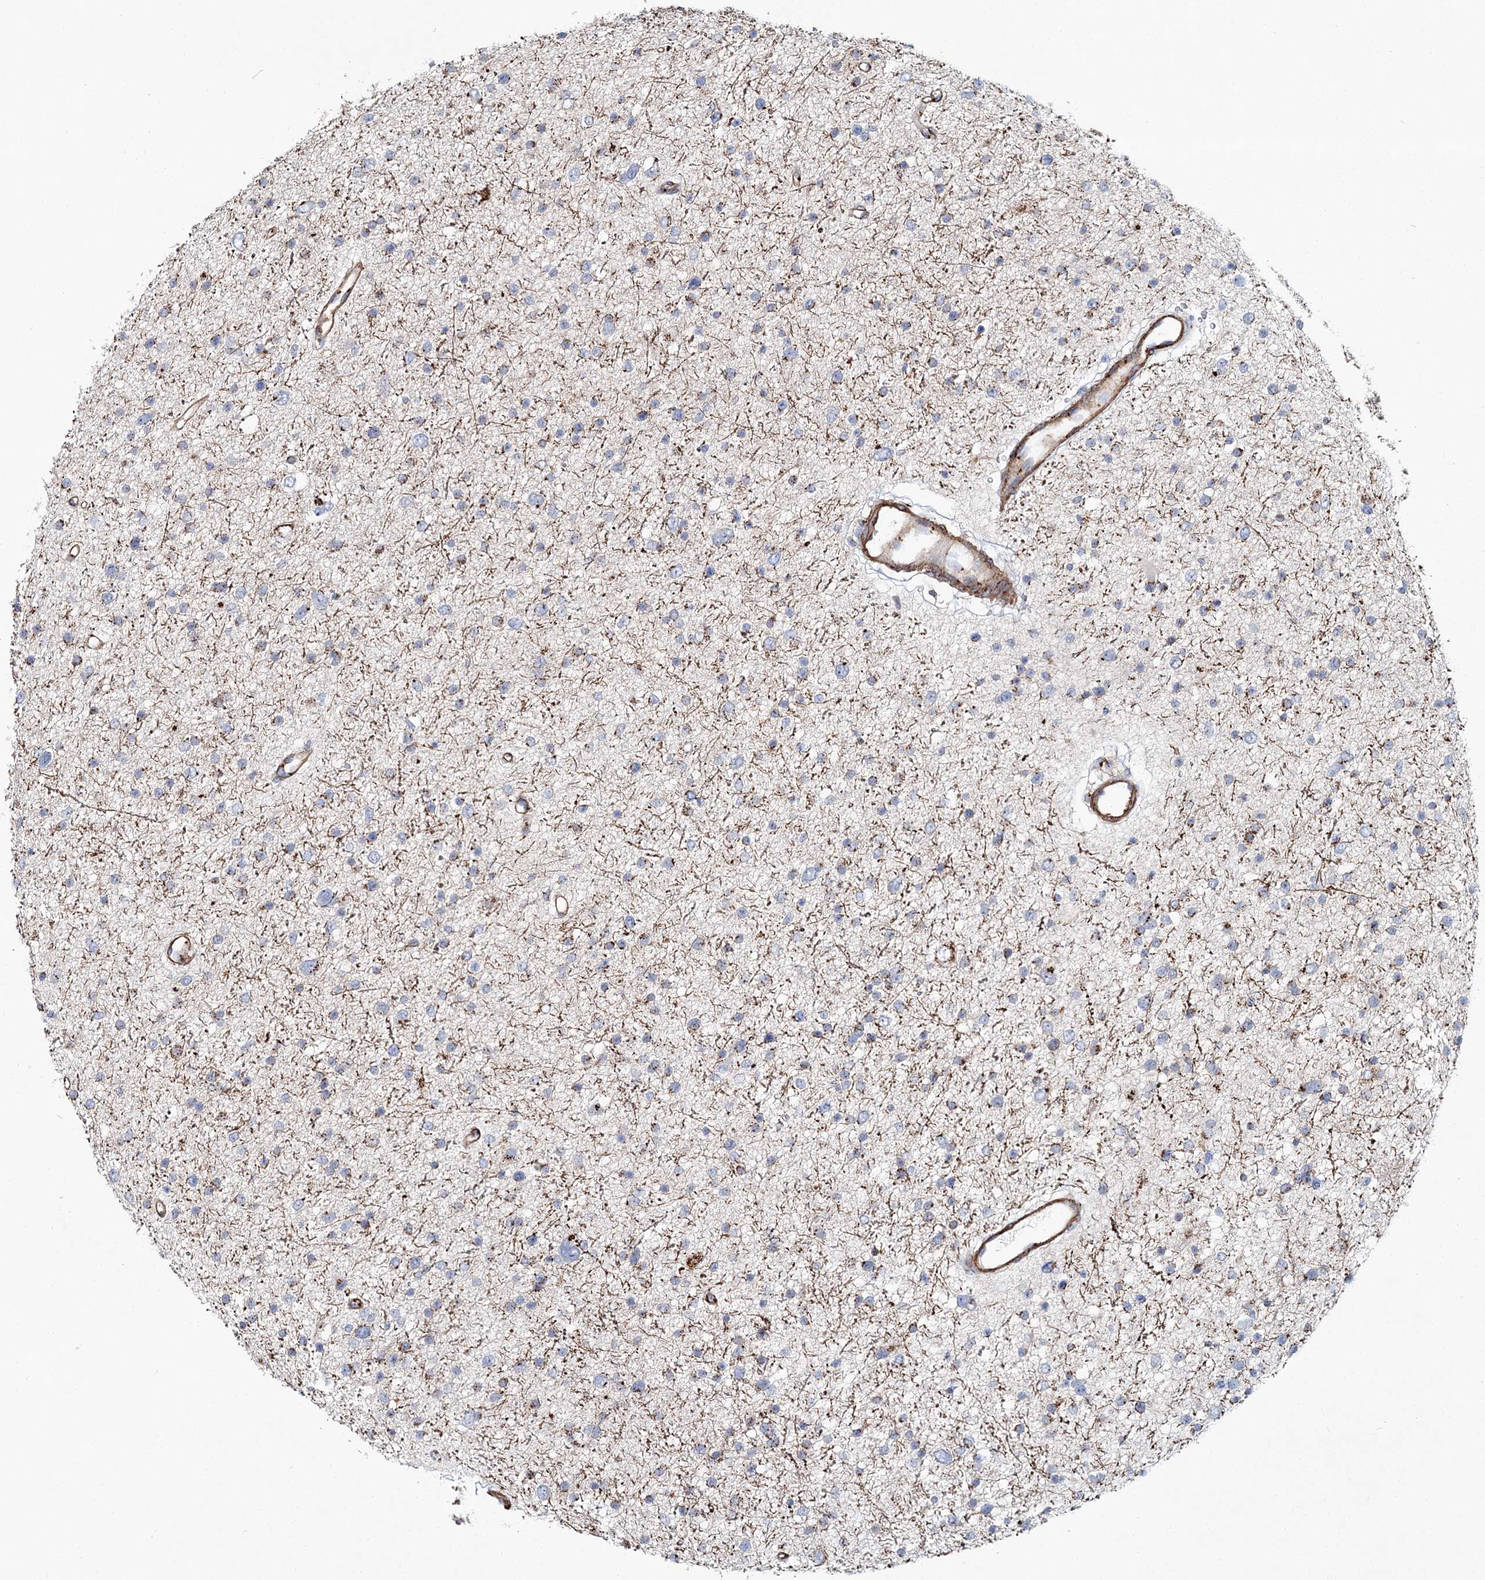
{"staining": {"intensity": "moderate", "quantity": "<25%", "location": "cytoplasmic/membranous"}, "tissue": "glioma", "cell_type": "Tumor cells", "image_type": "cancer", "snomed": [{"axis": "morphology", "description": "Glioma, malignant, Low grade"}, {"axis": "topography", "description": "Brain"}], "caption": "This is a micrograph of IHC staining of malignant low-grade glioma, which shows moderate positivity in the cytoplasmic/membranous of tumor cells.", "gene": "MAN1A2", "patient": {"sex": "female", "age": 37}}